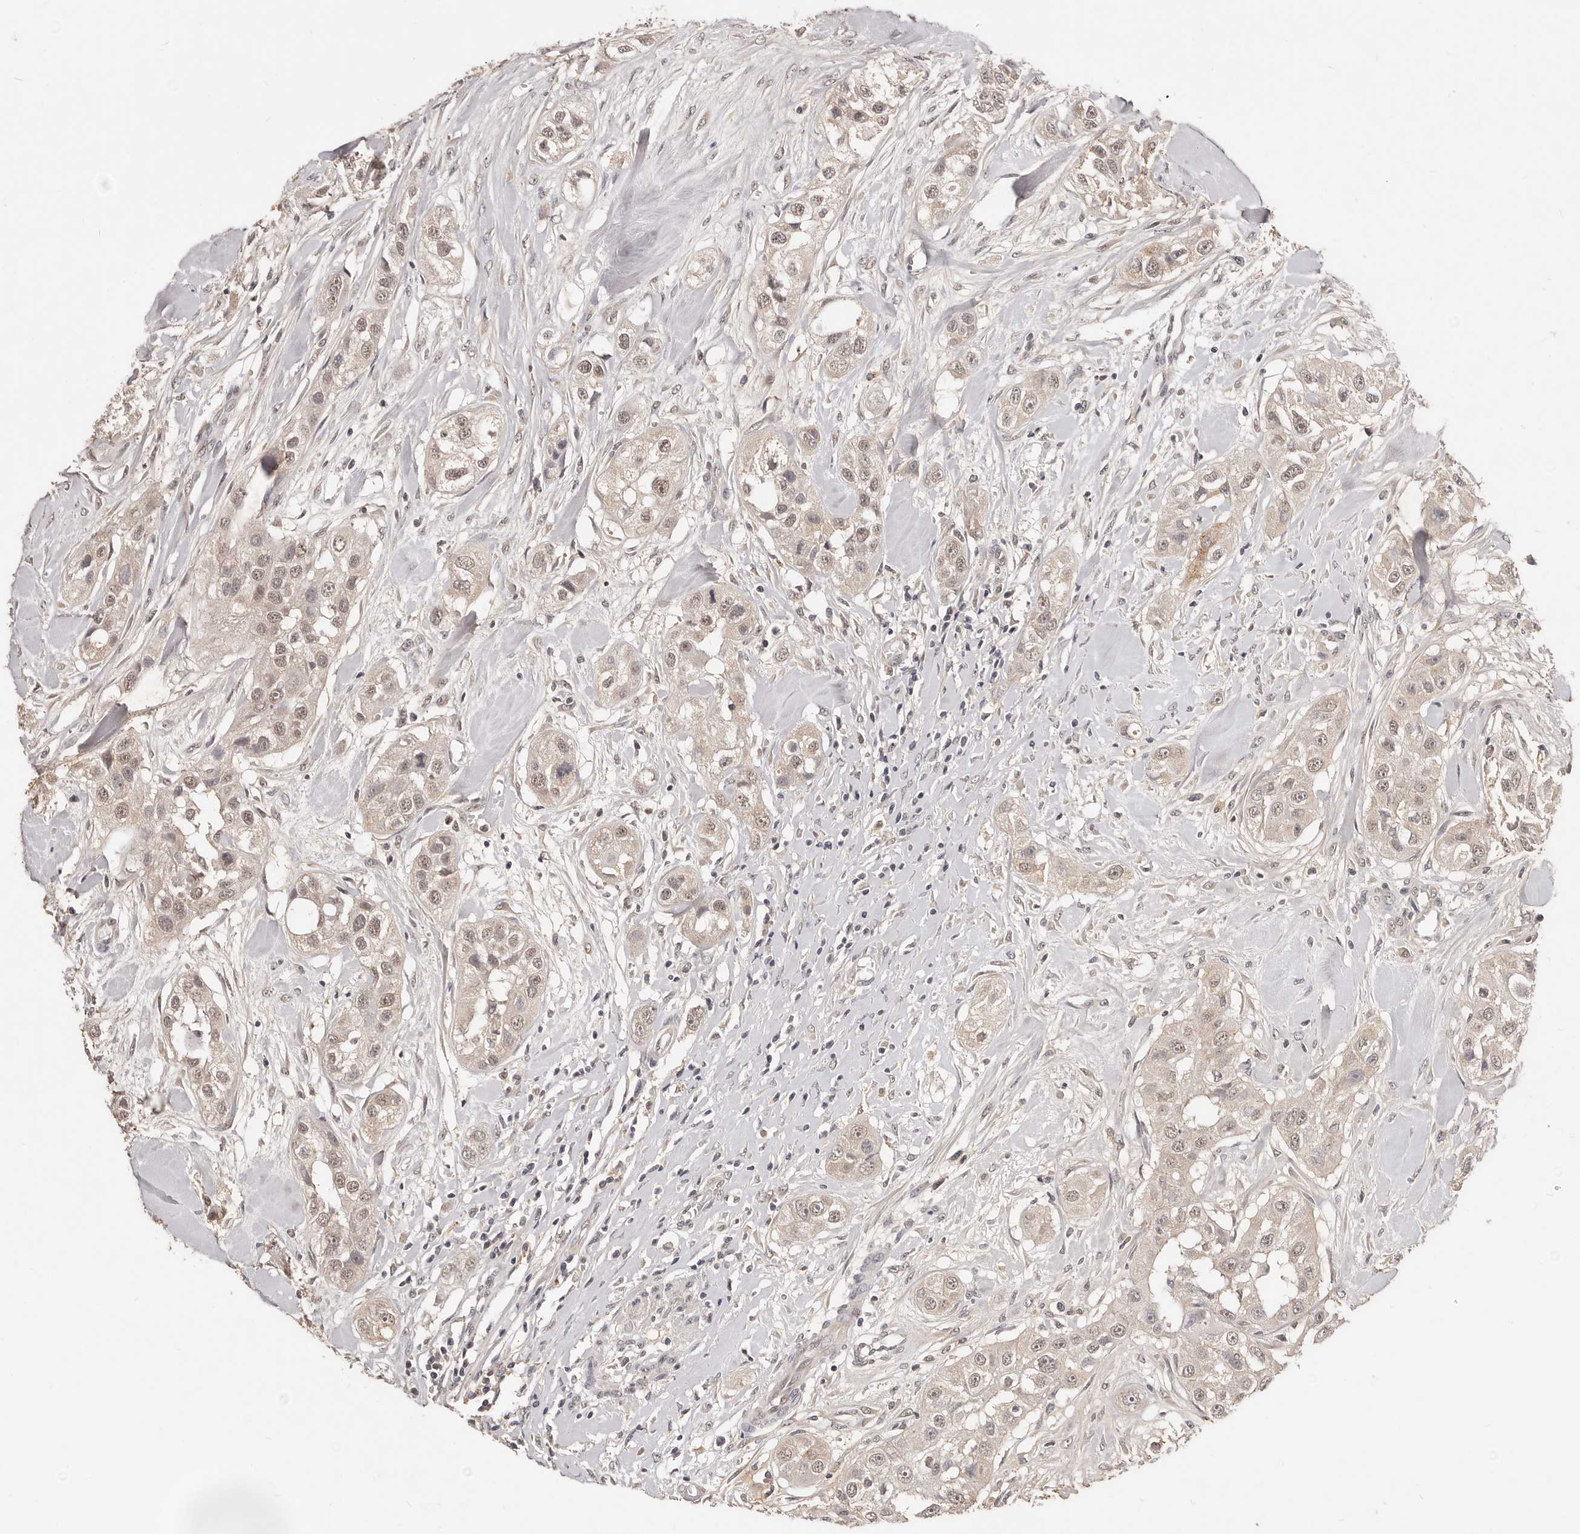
{"staining": {"intensity": "weak", "quantity": ">75%", "location": "nuclear"}, "tissue": "head and neck cancer", "cell_type": "Tumor cells", "image_type": "cancer", "snomed": [{"axis": "morphology", "description": "Normal tissue, NOS"}, {"axis": "morphology", "description": "Squamous cell carcinoma, NOS"}, {"axis": "topography", "description": "Skeletal muscle"}, {"axis": "topography", "description": "Head-Neck"}], "caption": "A photomicrograph of human head and neck squamous cell carcinoma stained for a protein shows weak nuclear brown staining in tumor cells.", "gene": "TSPAN13", "patient": {"sex": "male", "age": 51}}